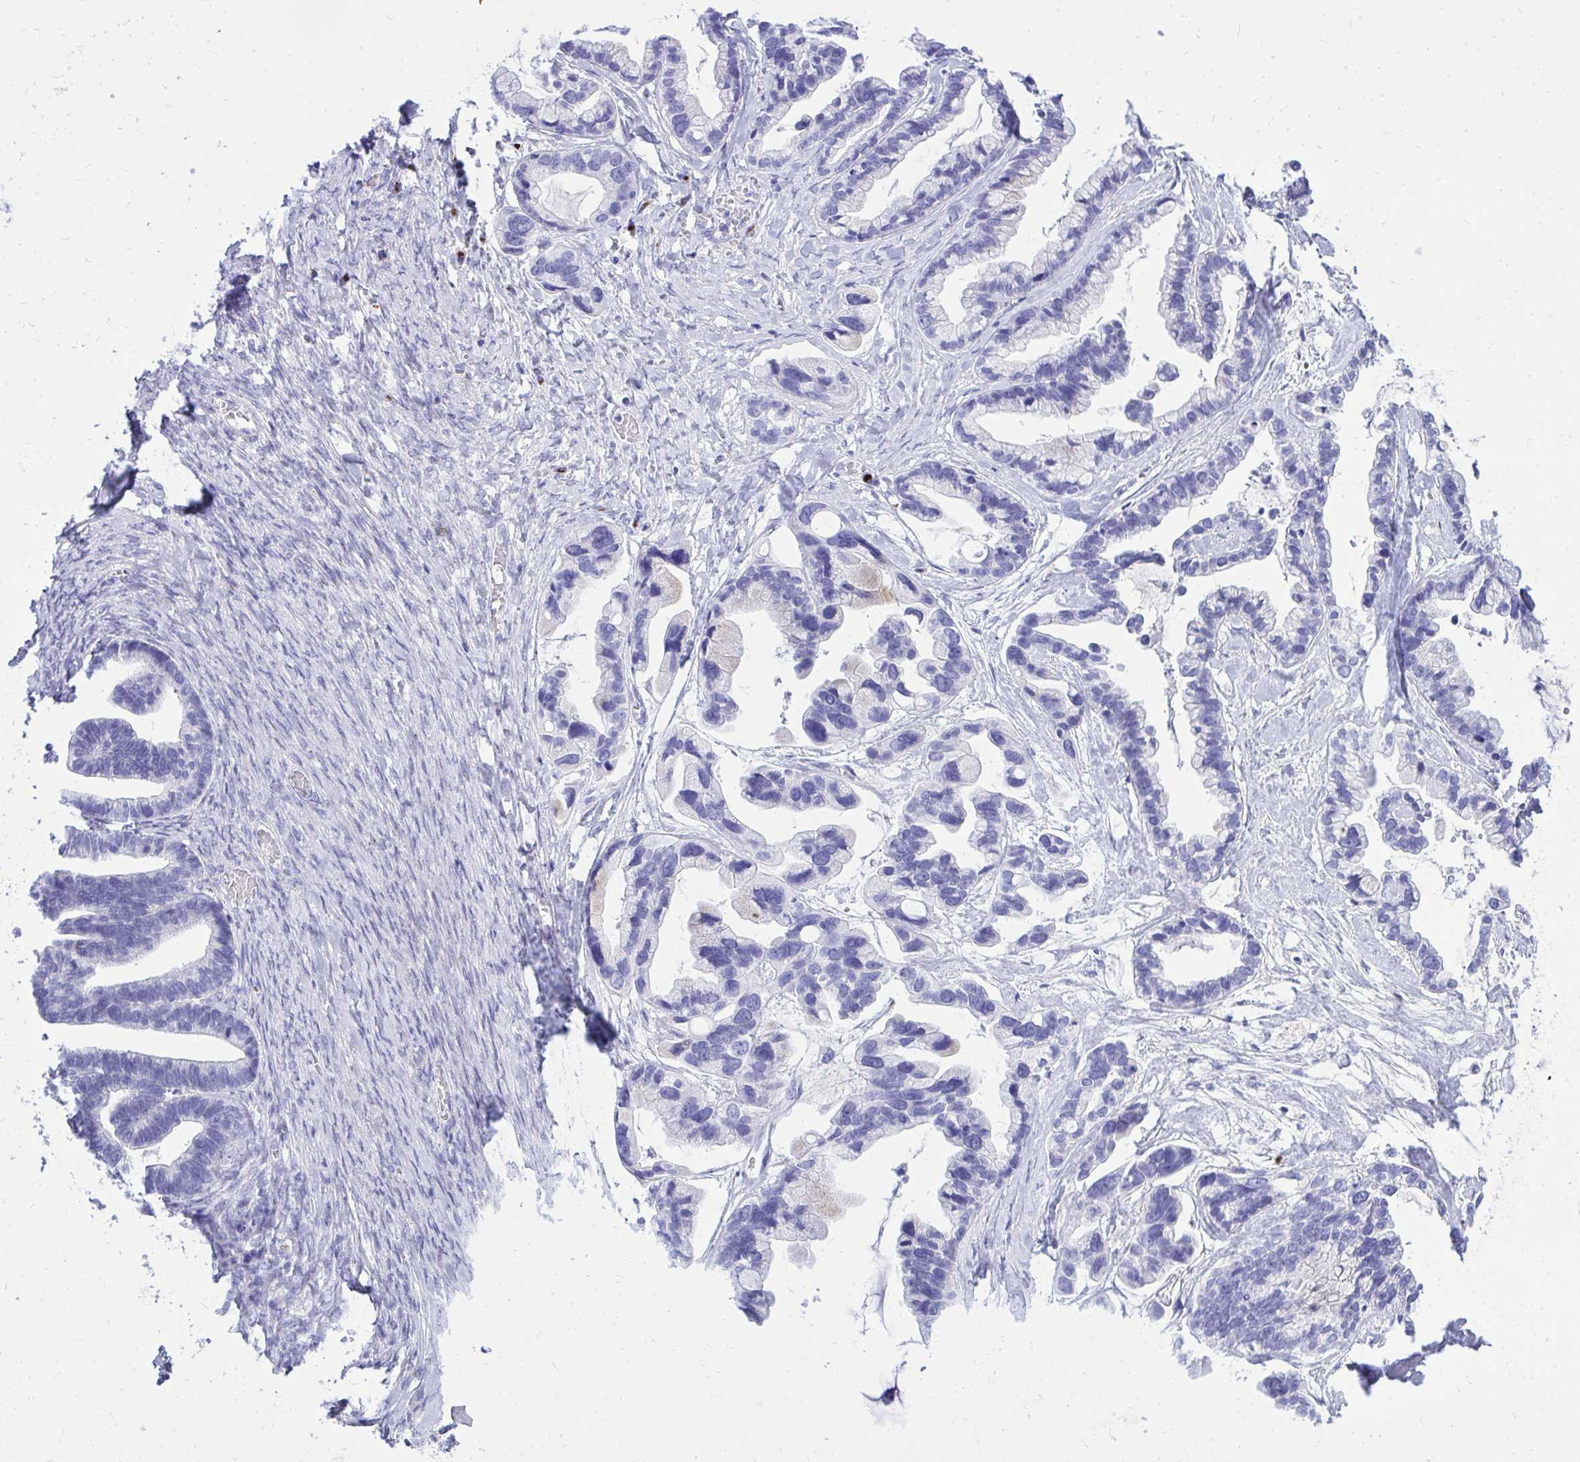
{"staining": {"intensity": "negative", "quantity": "none", "location": "none"}, "tissue": "ovarian cancer", "cell_type": "Tumor cells", "image_type": "cancer", "snomed": [{"axis": "morphology", "description": "Cystadenocarcinoma, serous, NOS"}, {"axis": "topography", "description": "Ovary"}], "caption": "Tumor cells are negative for brown protein staining in ovarian cancer.", "gene": "ANKDD1B", "patient": {"sex": "female", "age": 56}}